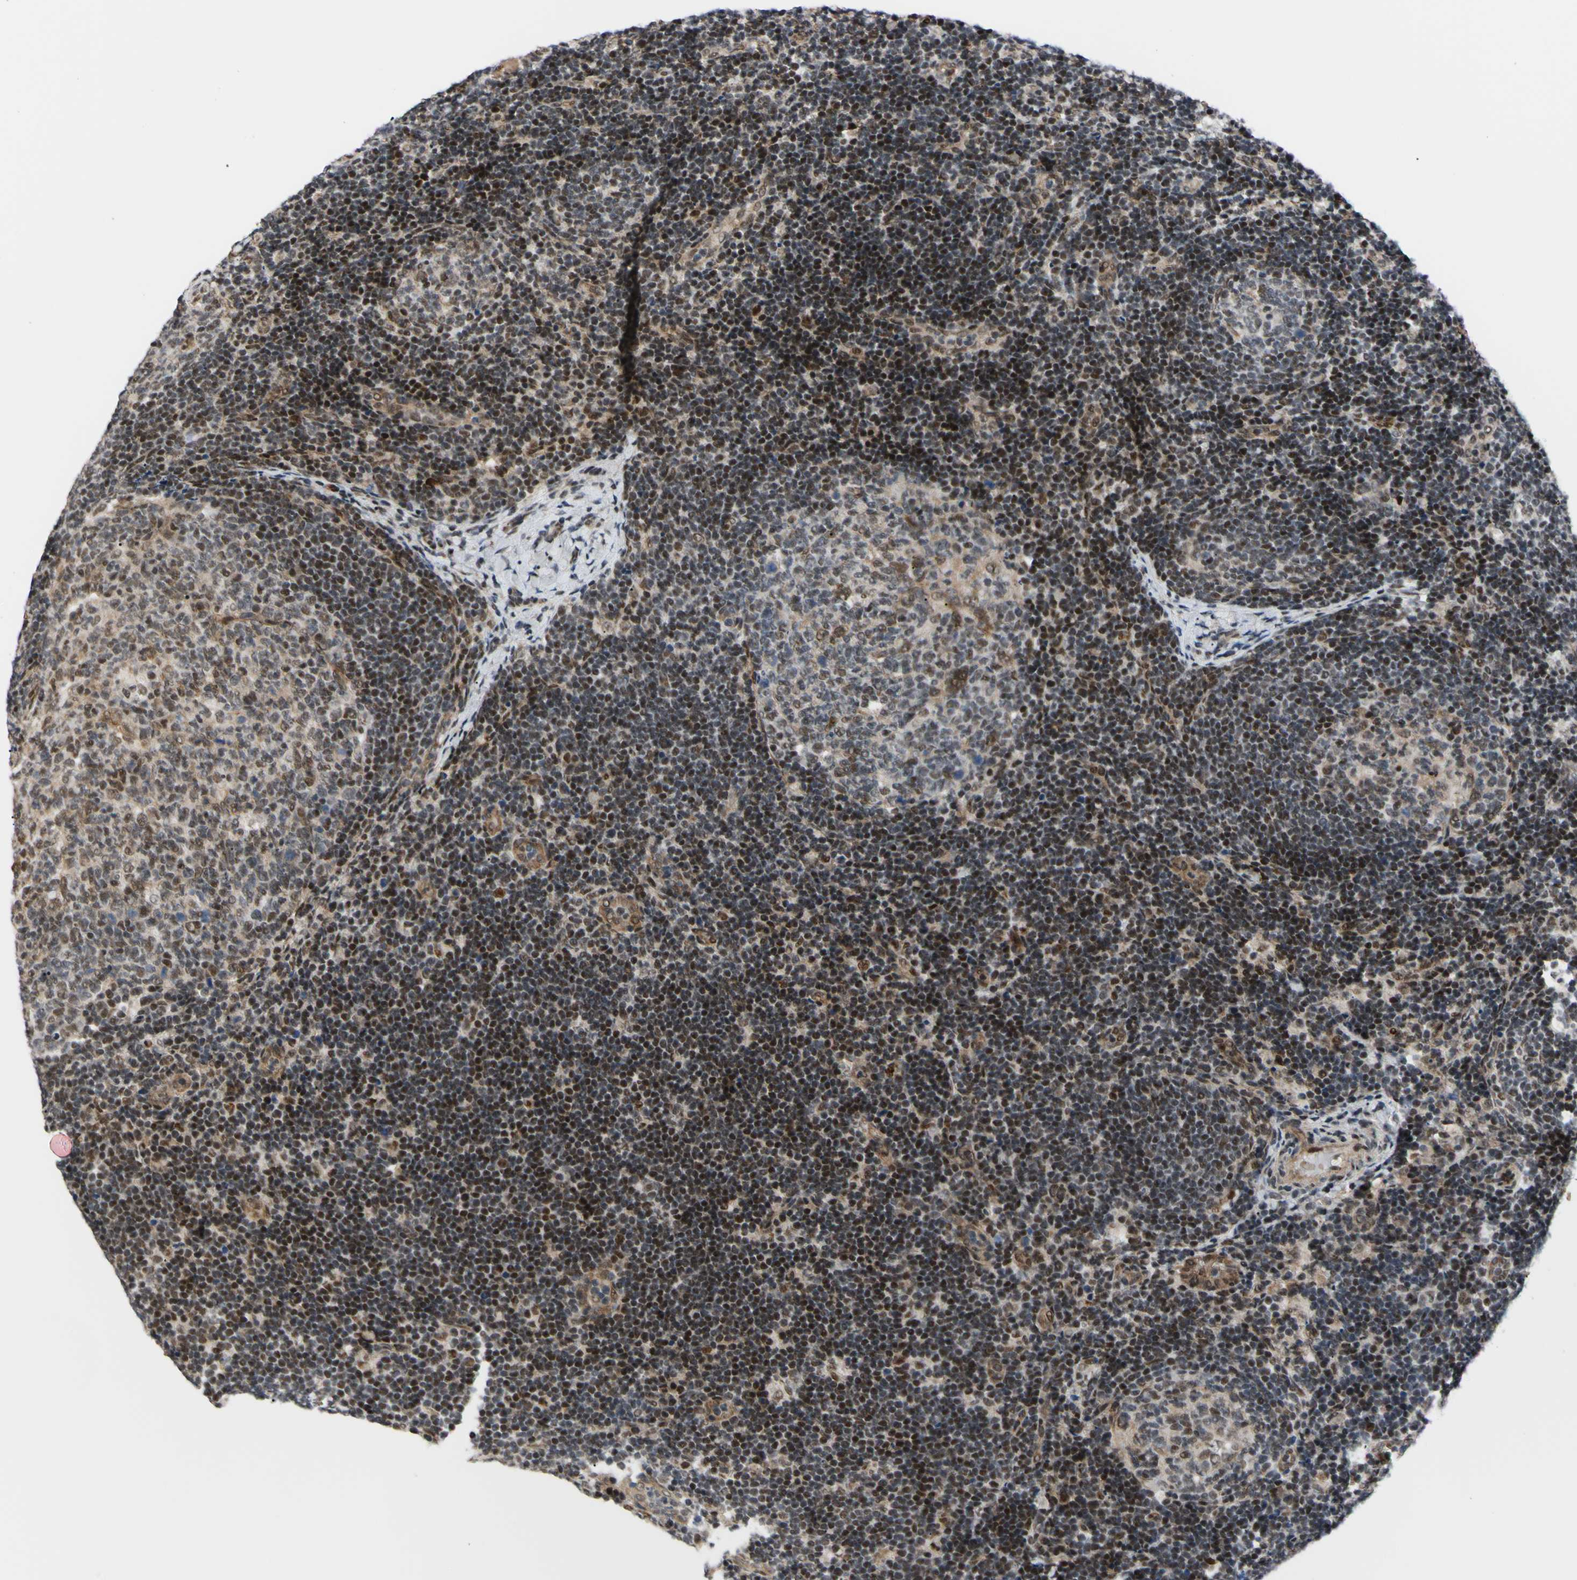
{"staining": {"intensity": "moderate", "quantity": "25%-75%", "location": "nuclear"}, "tissue": "lymph node", "cell_type": "Germinal center cells", "image_type": "normal", "snomed": [{"axis": "morphology", "description": "Normal tissue, NOS"}, {"axis": "topography", "description": "Lymph node"}], "caption": "An image of human lymph node stained for a protein reveals moderate nuclear brown staining in germinal center cells. (DAB IHC, brown staining for protein, blue staining for nuclei).", "gene": "THAP12", "patient": {"sex": "female", "age": 14}}